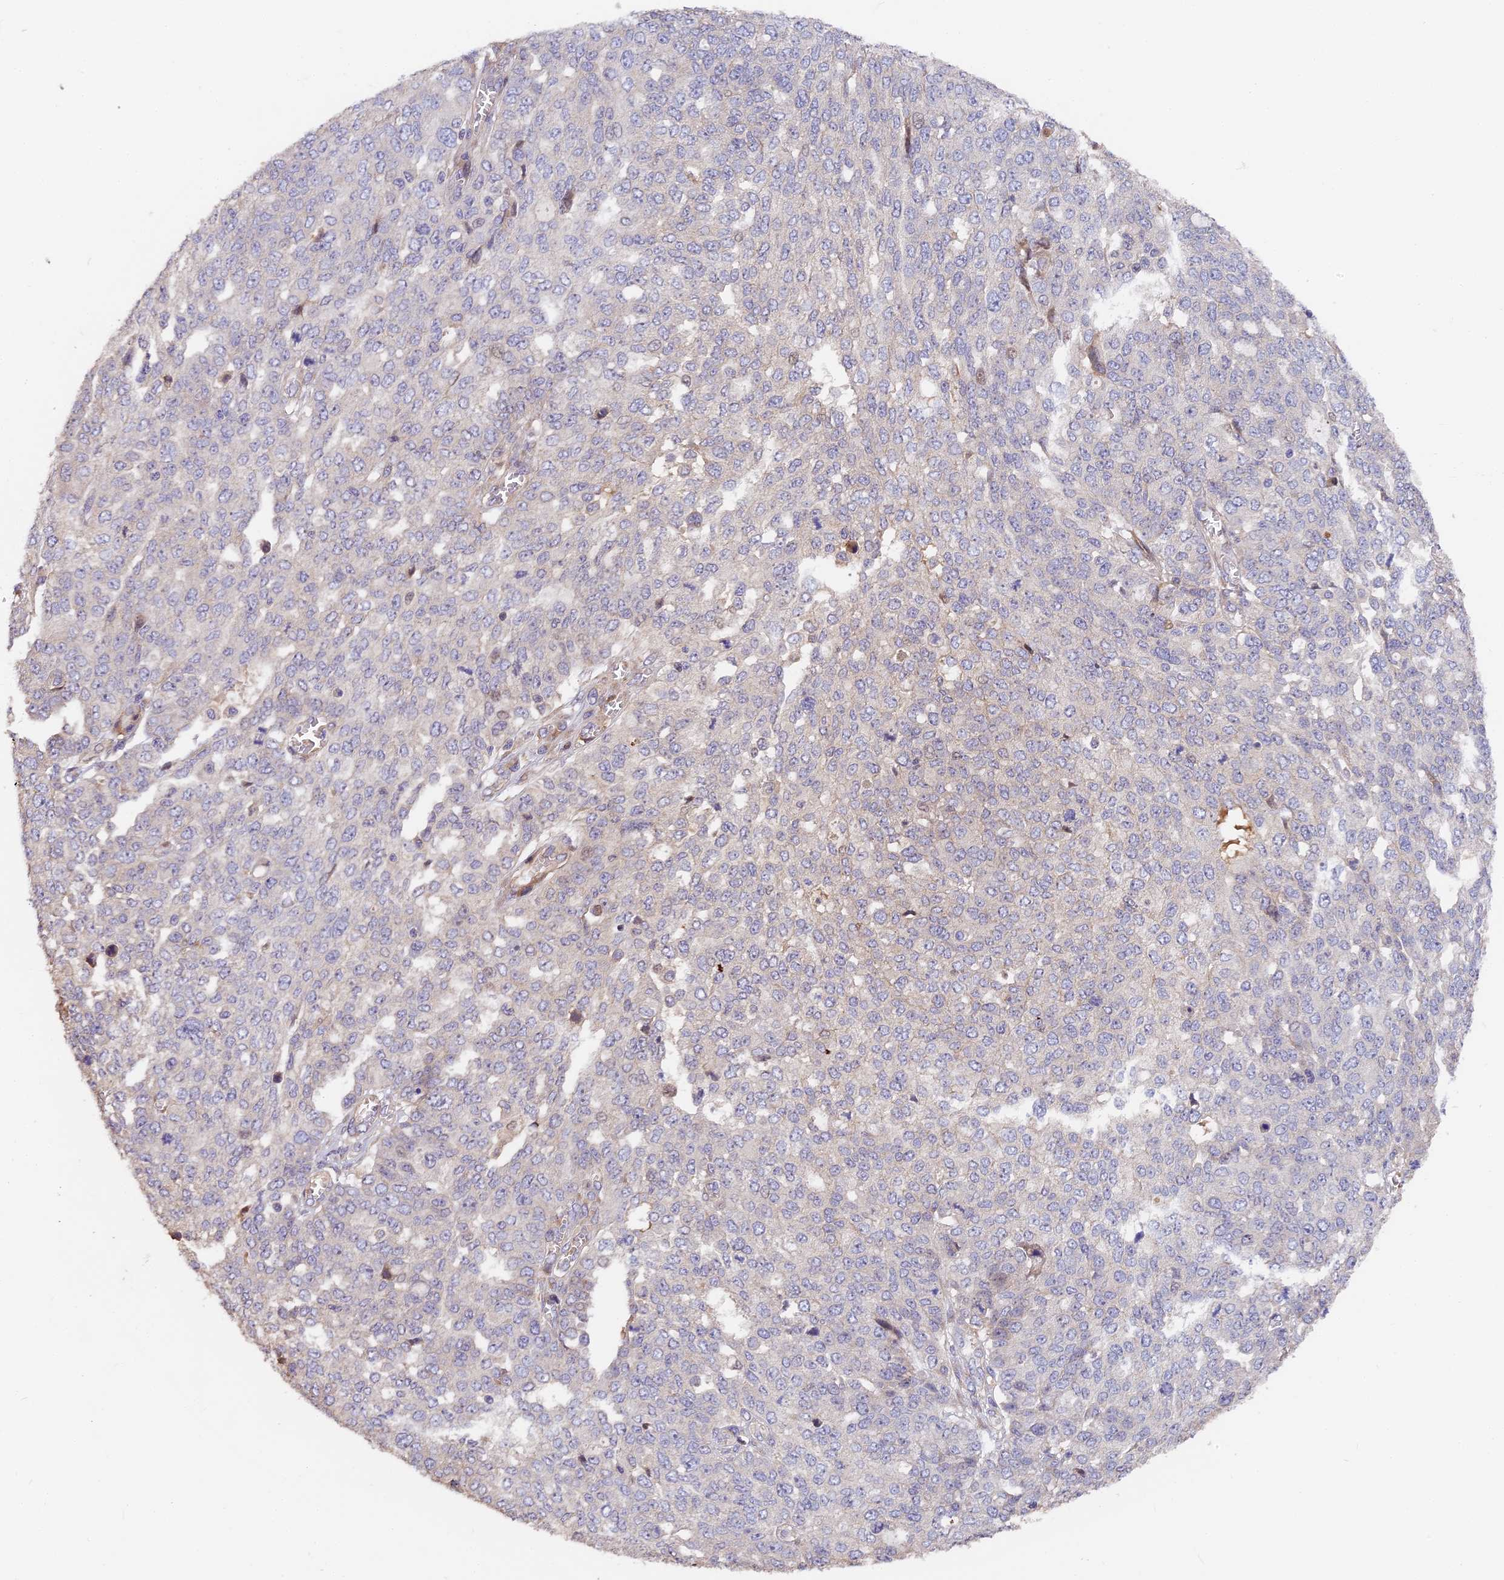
{"staining": {"intensity": "negative", "quantity": "none", "location": "none"}, "tissue": "ovarian cancer", "cell_type": "Tumor cells", "image_type": "cancer", "snomed": [{"axis": "morphology", "description": "Cystadenocarcinoma, serous, NOS"}, {"axis": "topography", "description": "Soft tissue"}, {"axis": "topography", "description": "Ovary"}], "caption": "Tumor cells are negative for protein expression in human ovarian cancer. (DAB (3,3'-diaminobenzidine) immunohistochemistry, high magnification).", "gene": "ARHGAP17", "patient": {"sex": "female", "age": 57}}